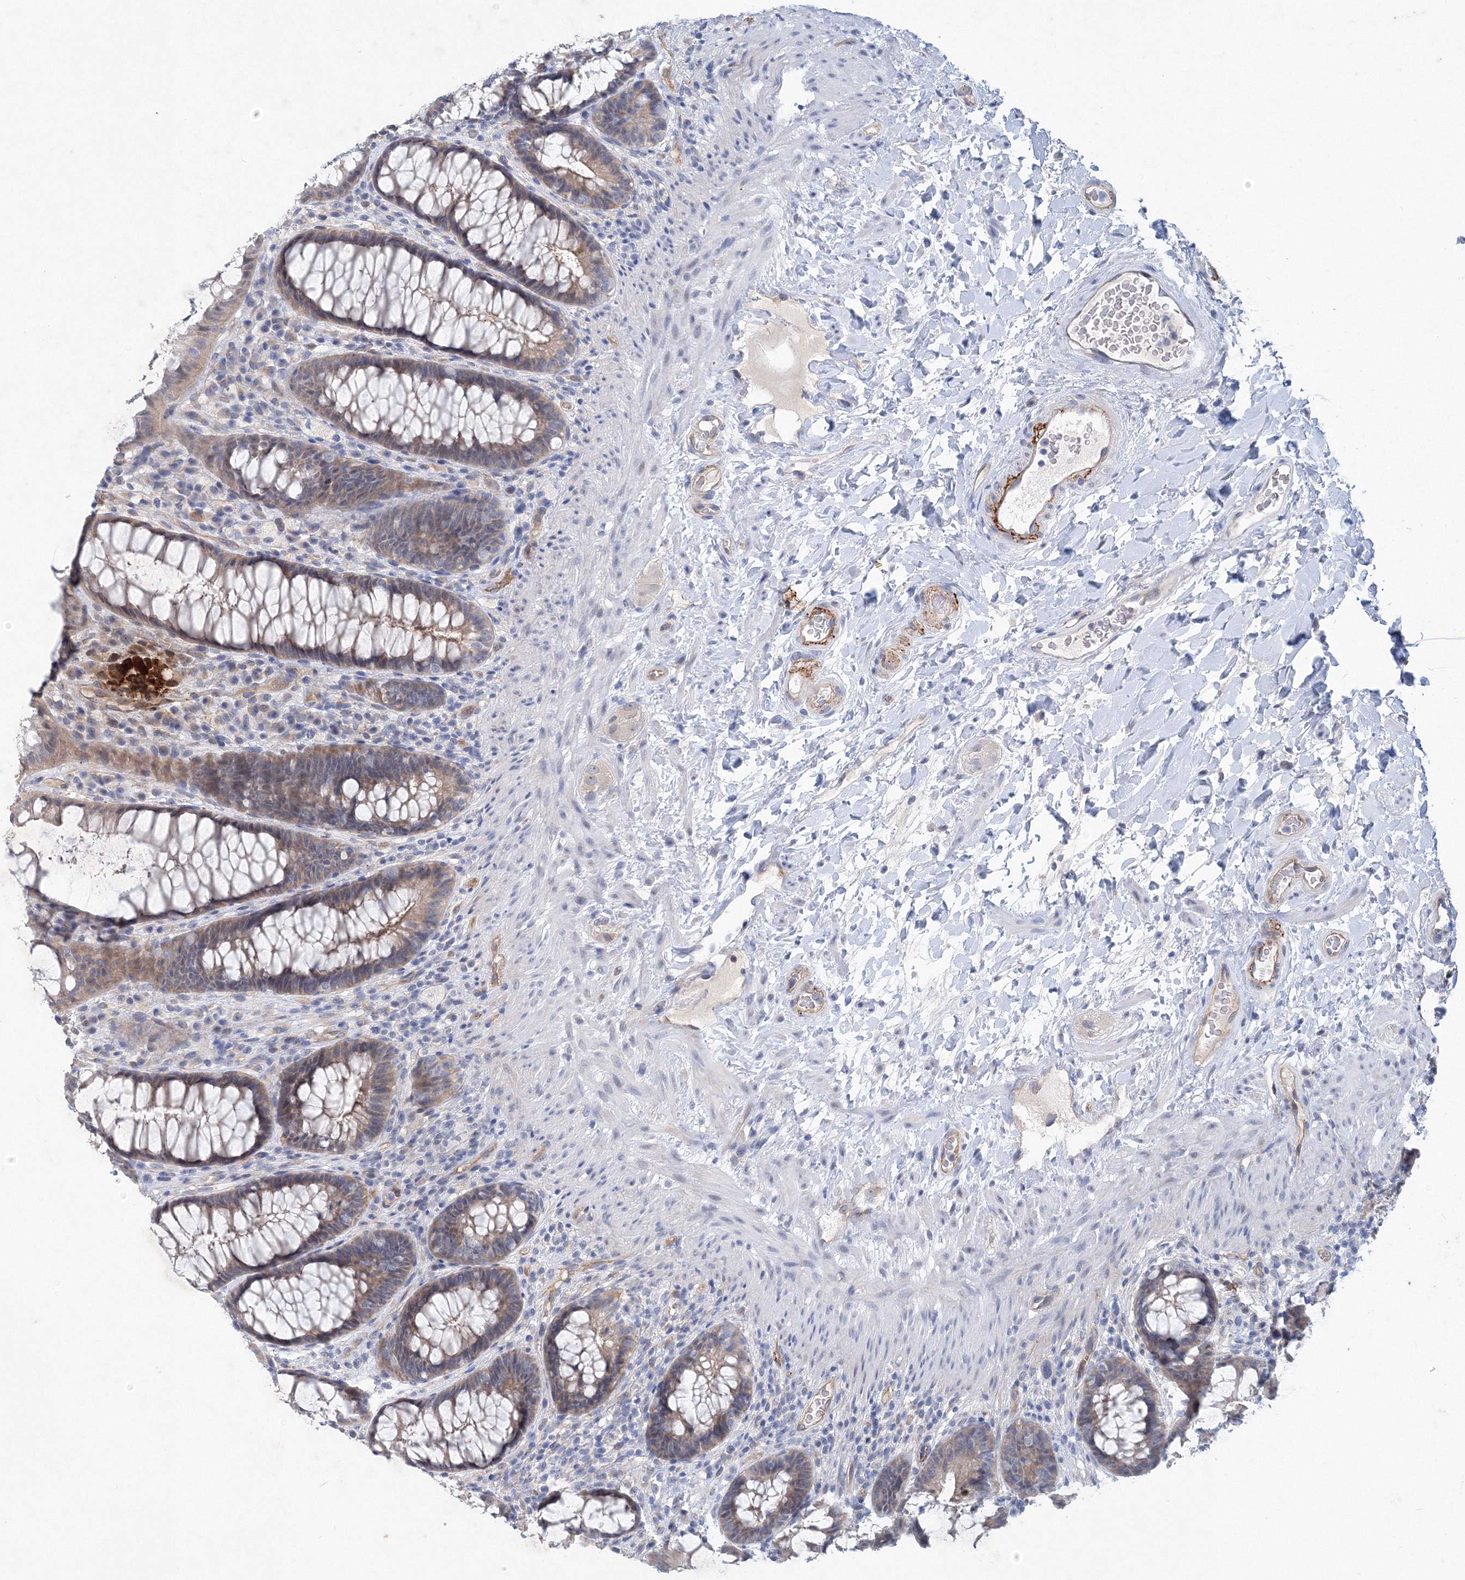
{"staining": {"intensity": "weak", "quantity": ">75%", "location": "cytoplasmic/membranous"}, "tissue": "rectum", "cell_type": "Glandular cells", "image_type": "normal", "snomed": [{"axis": "morphology", "description": "Normal tissue, NOS"}, {"axis": "topography", "description": "Rectum"}], "caption": "Rectum stained with a brown dye demonstrates weak cytoplasmic/membranous positive positivity in approximately >75% of glandular cells.", "gene": "TANC1", "patient": {"sex": "female", "age": 46}}